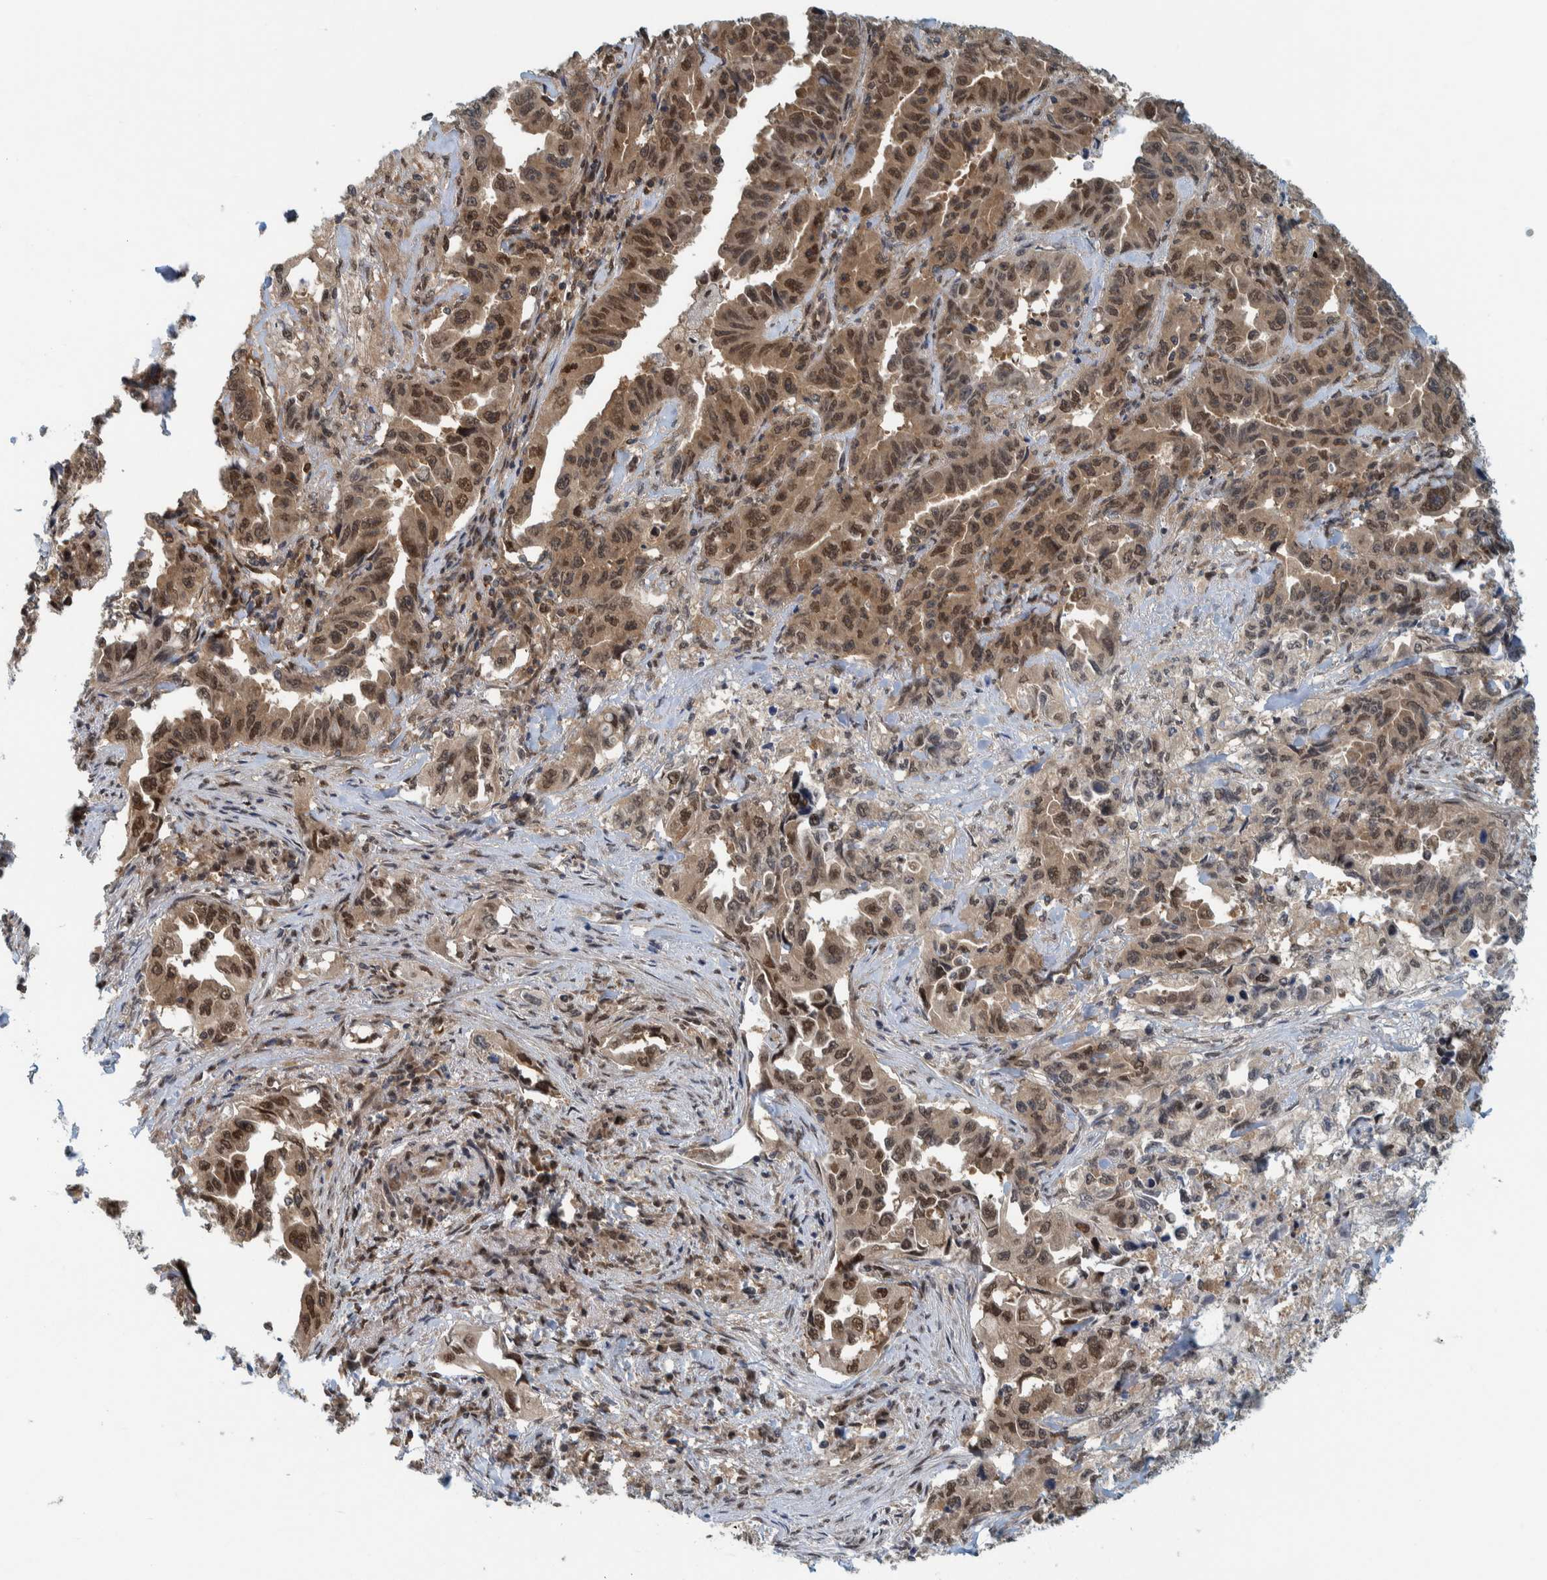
{"staining": {"intensity": "moderate", "quantity": ">75%", "location": "cytoplasmic/membranous,nuclear"}, "tissue": "lung cancer", "cell_type": "Tumor cells", "image_type": "cancer", "snomed": [{"axis": "morphology", "description": "Adenocarcinoma, NOS"}, {"axis": "topography", "description": "Lung"}], "caption": "Lung cancer (adenocarcinoma) was stained to show a protein in brown. There is medium levels of moderate cytoplasmic/membranous and nuclear expression in approximately >75% of tumor cells. (brown staining indicates protein expression, while blue staining denotes nuclei).", "gene": "COPS3", "patient": {"sex": "female", "age": 51}}